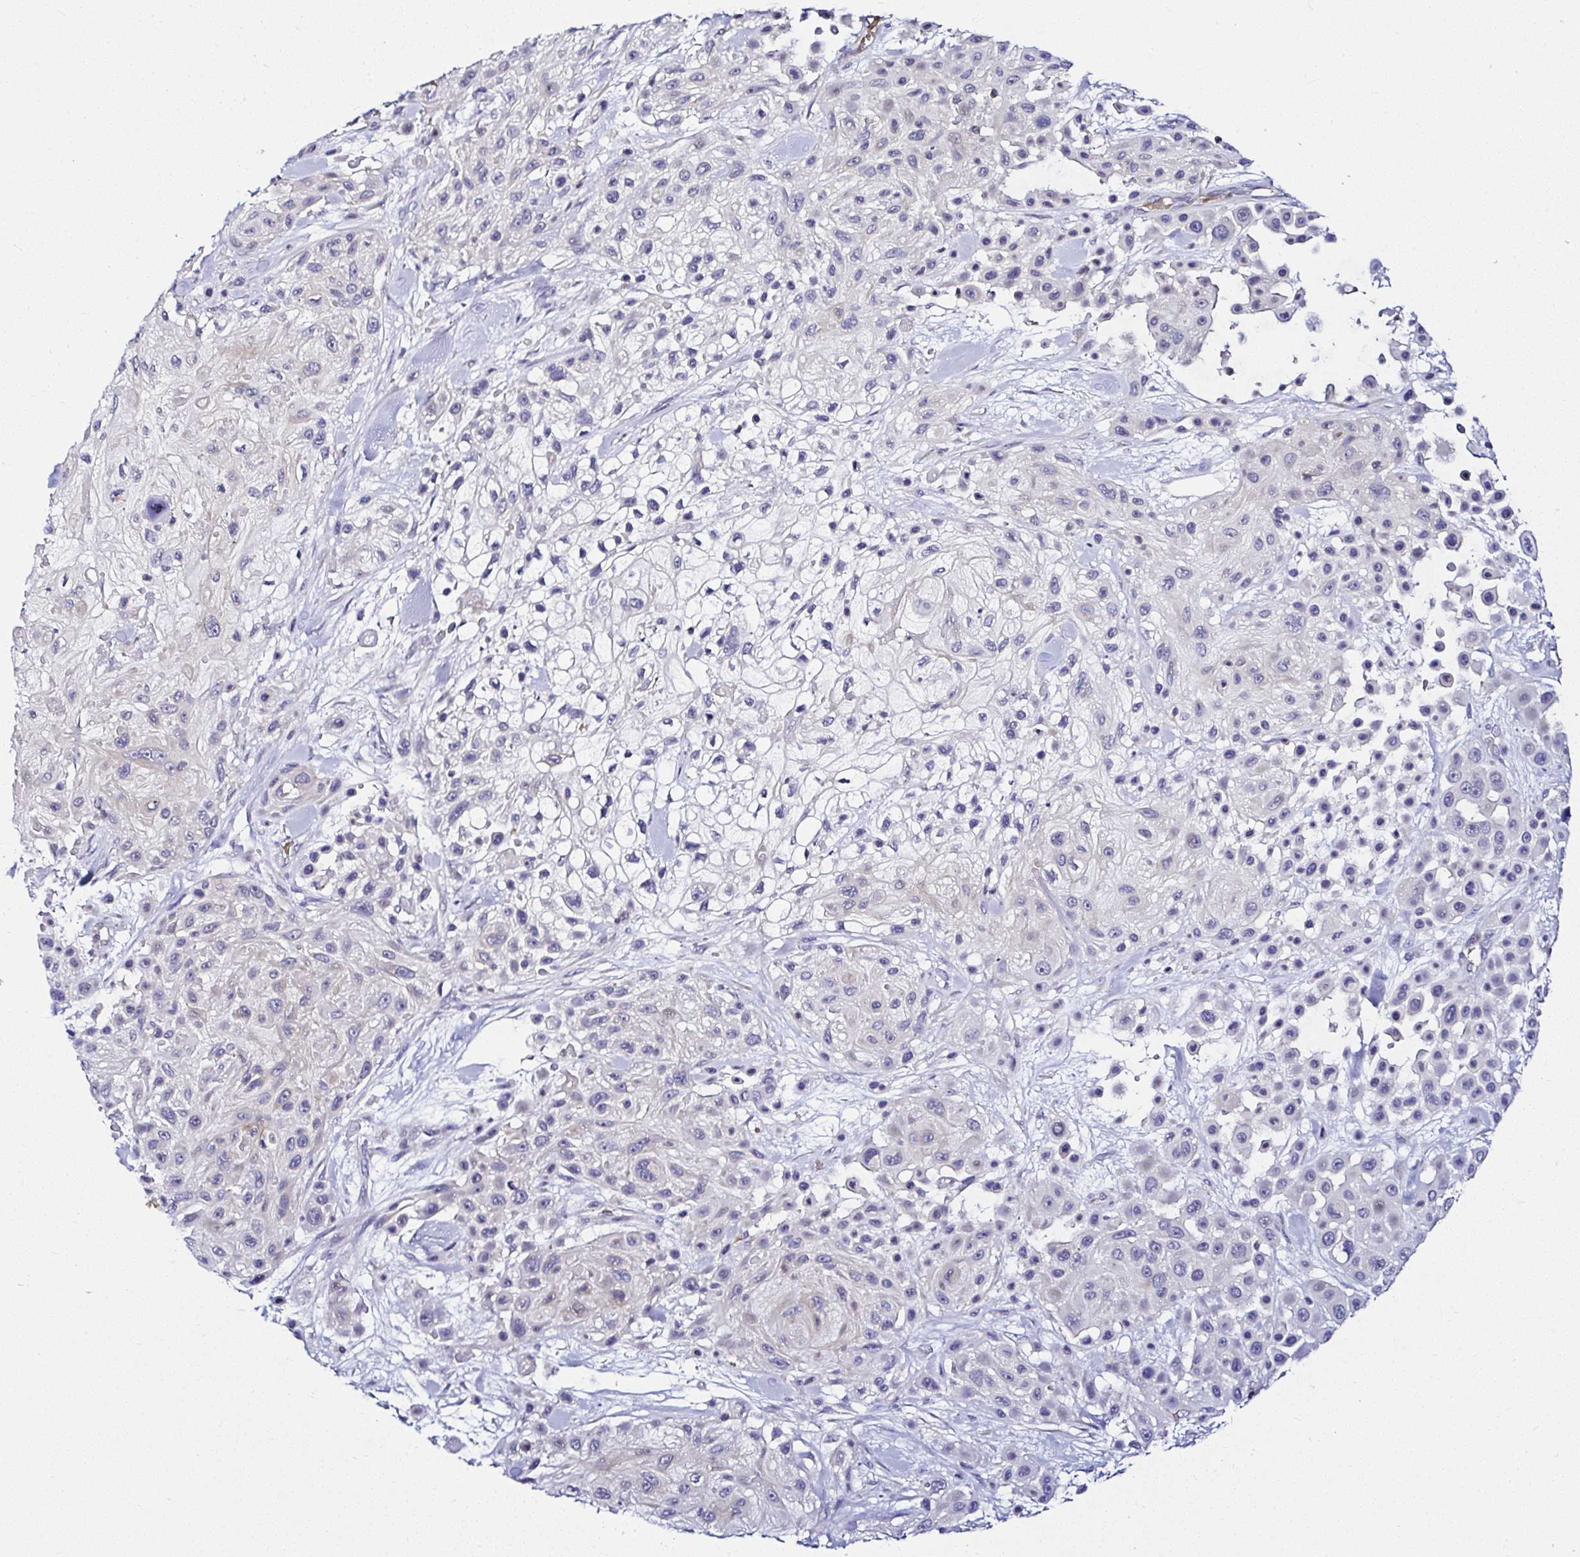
{"staining": {"intensity": "negative", "quantity": "none", "location": "none"}, "tissue": "skin cancer", "cell_type": "Tumor cells", "image_type": "cancer", "snomed": [{"axis": "morphology", "description": "Squamous cell carcinoma, NOS"}, {"axis": "topography", "description": "Skin"}], "caption": "Human skin cancer (squamous cell carcinoma) stained for a protein using immunohistochemistry (IHC) shows no staining in tumor cells.", "gene": "DEPDC5", "patient": {"sex": "male", "age": 67}}